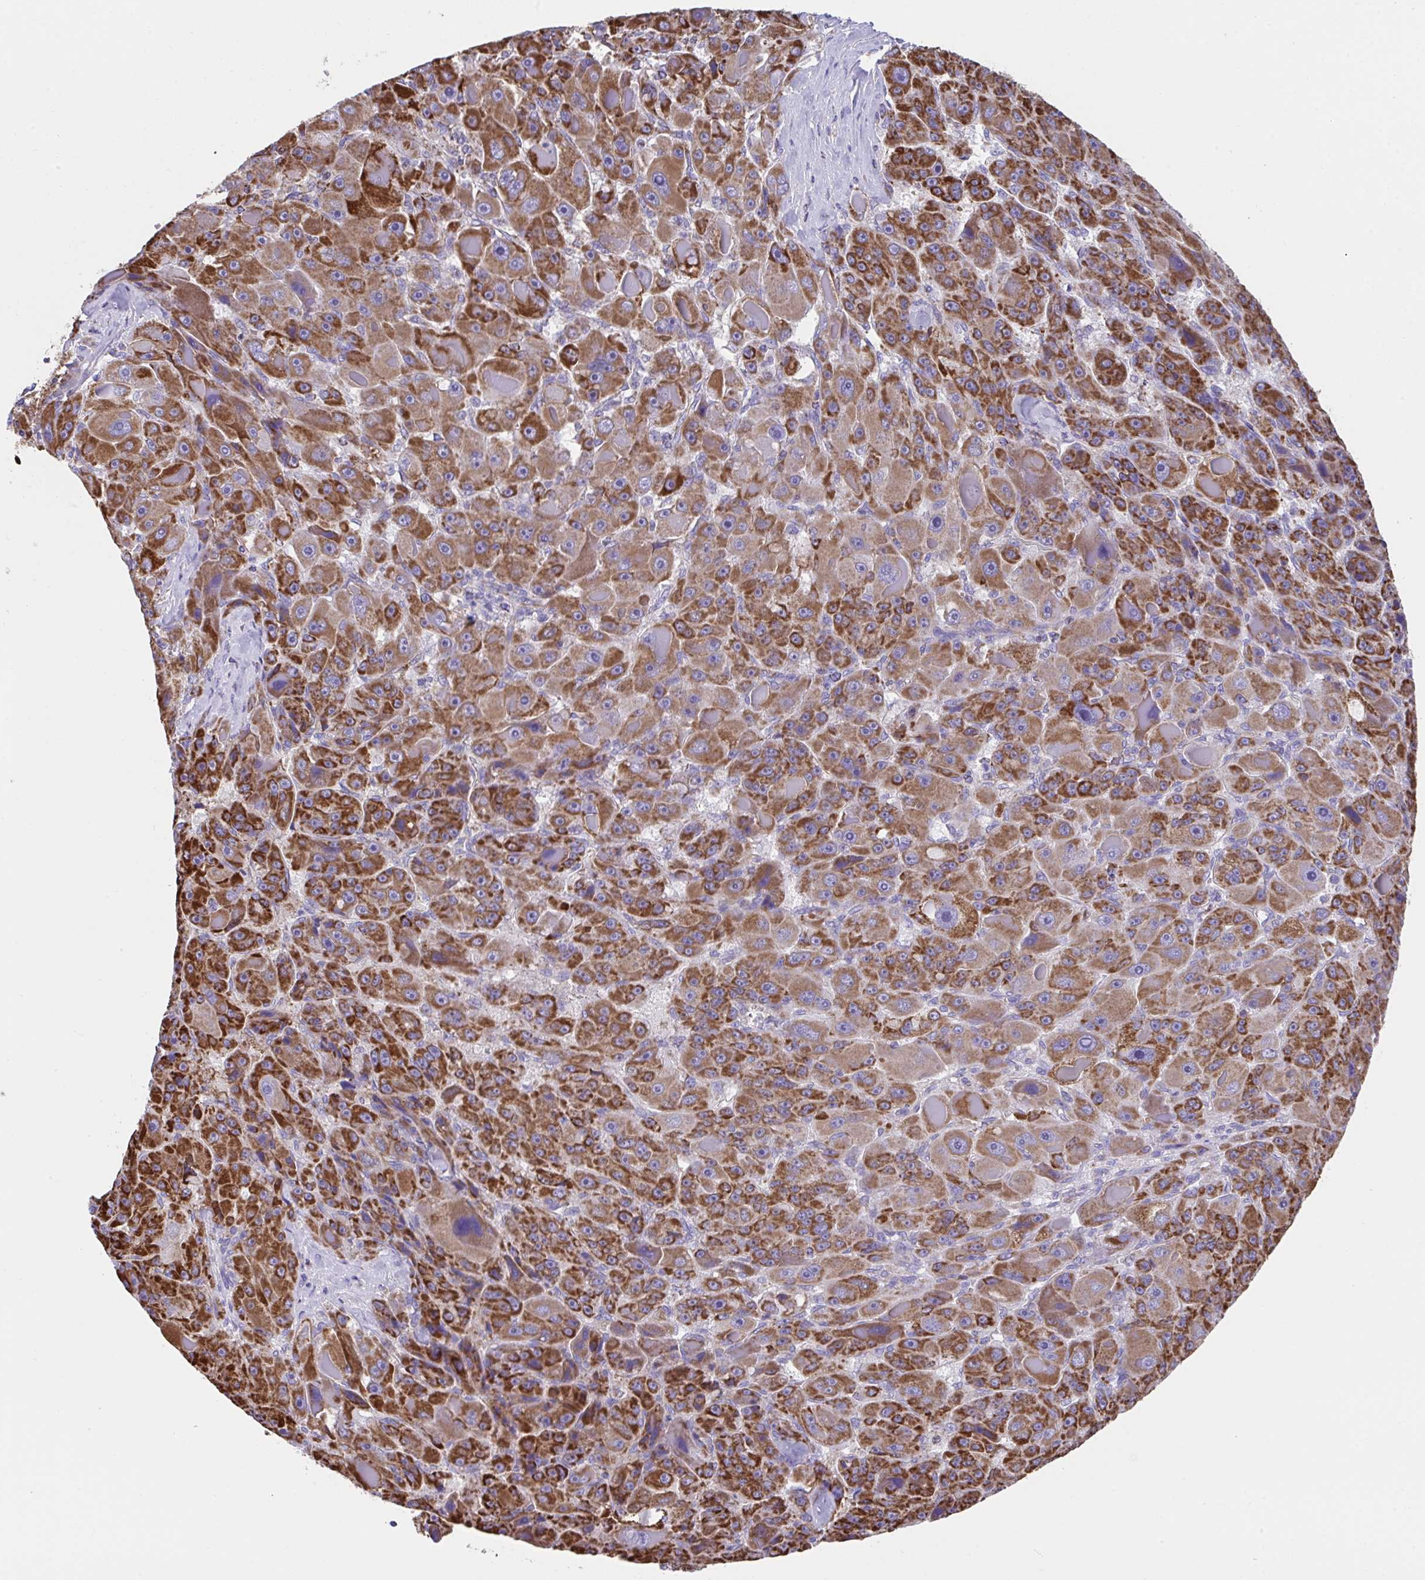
{"staining": {"intensity": "strong", "quantity": ">75%", "location": "cytoplasmic/membranous"}, "tissue": "liver cancer", "cell_type": "Tumor cells", "image_type": "cancer", "snomed": [{"axis": "morphology", "description": "Carcinoma, Hepatocellular, NOS"}, {"axis": "topography", "description": "Liver"}], "caption": "Immunohistochemical staining of human liver hepatocellular carcinoma demonstrates high levels of strong cytoplasmic/membranous positivity in about >75% of tumor cells. (brown staining indicates protein expression, while blue staining denotes nuclei).", "gene": "PCMTD2", "patient": {"sex": "male", "age": 76}}